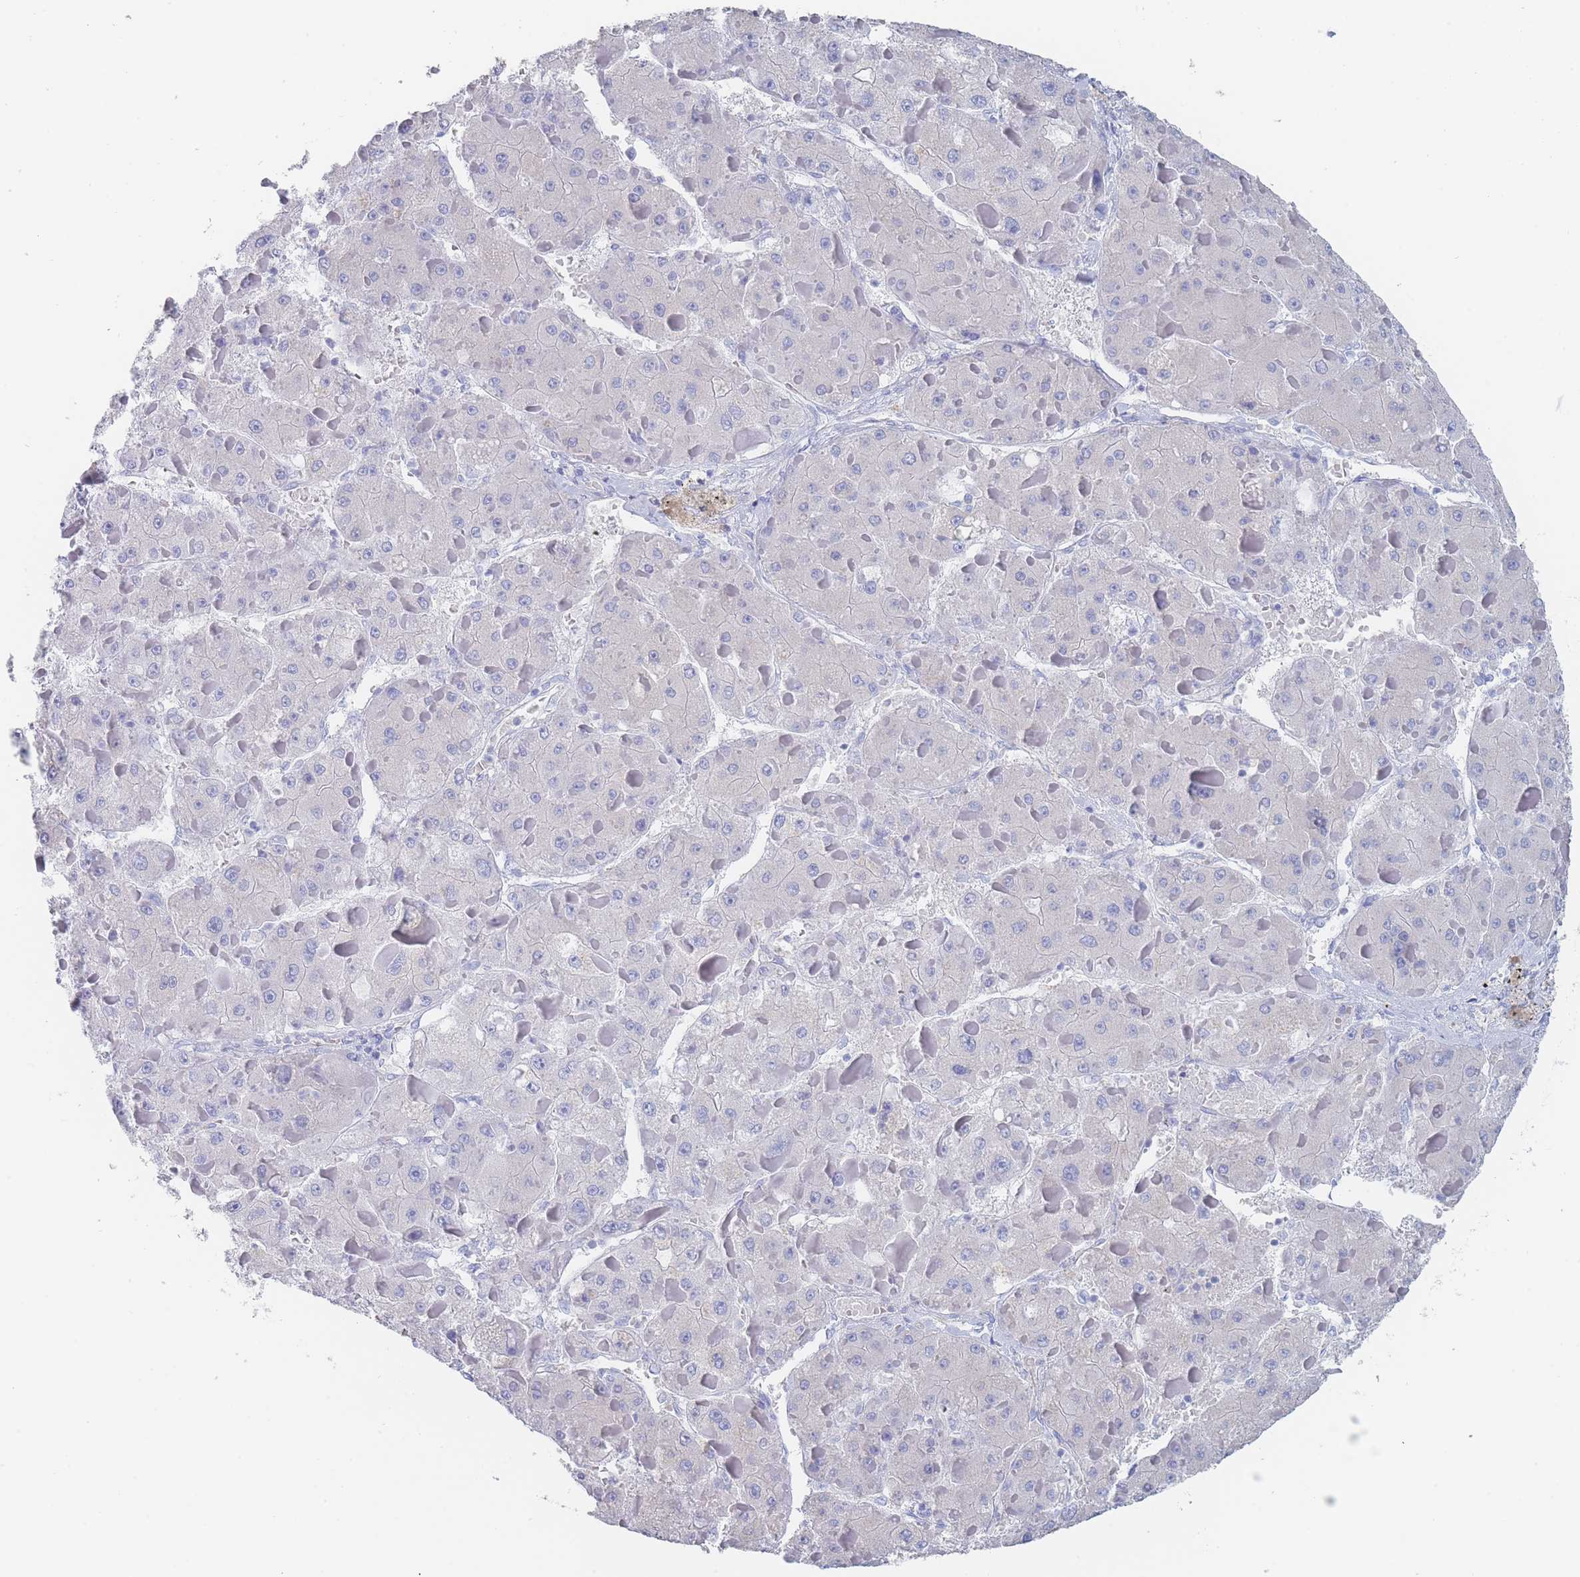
{"staining": {"intensity": "negative", "quantity": "none", "location": "none"}, "tissue": "liver cancer", "cell_type": "Tumor cells", "image_type": "cancer", "snomed": [{"axis": "morphology", "description": "Carcinoma, Hepatocellular, NOS"}, {"axis": "topography", "description": "Liver"}], "caption": "A photomicrograph of human hepatocellular carcinoma (liver) is negative for staining in tumor cells.", "gene": "SLC25A35", "patient": {"sex": "female", "age": 73}}